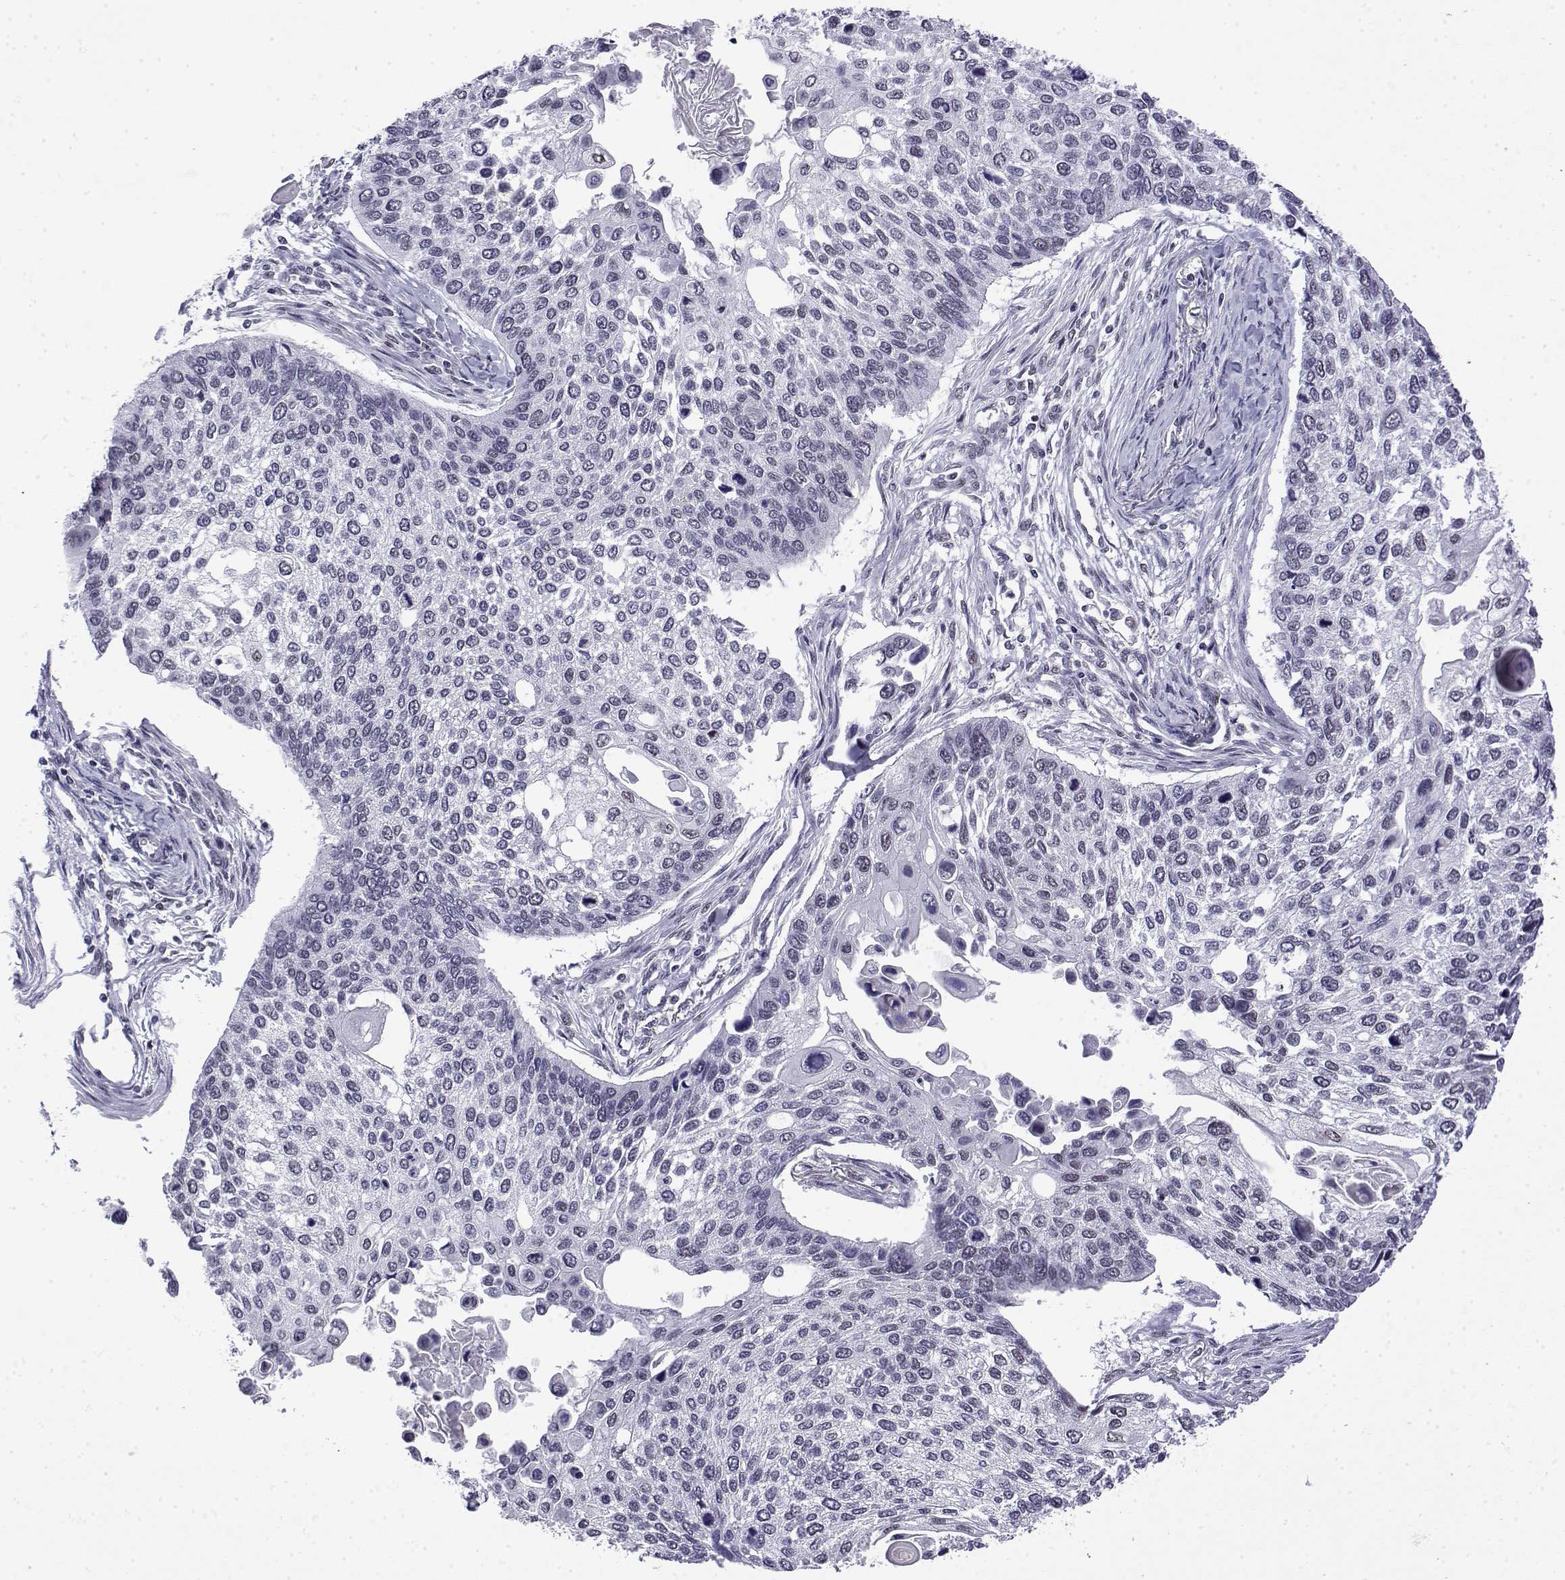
{"staining": {"intensity": "negative", "quantity": "none", "location": "none"}, "tissue": "lung cancer", "cell_type": "Tumor cells", "image_type": "cancer", "snomed": [{"axis": "morphology", "description": "Squamous cell carcinoma, NOS"}, {"axis": "morphology", "description": "Squamous cell carcinoma, metastatic, NOS"}, {"axis": "topography", "description": "Lung"}], "caption": "Tumor cells are negative for brown protein staining in lung squamous cell carcinoma.", "gene": "POLDIP3", "patient": {"sex": "male", "age": 63}}